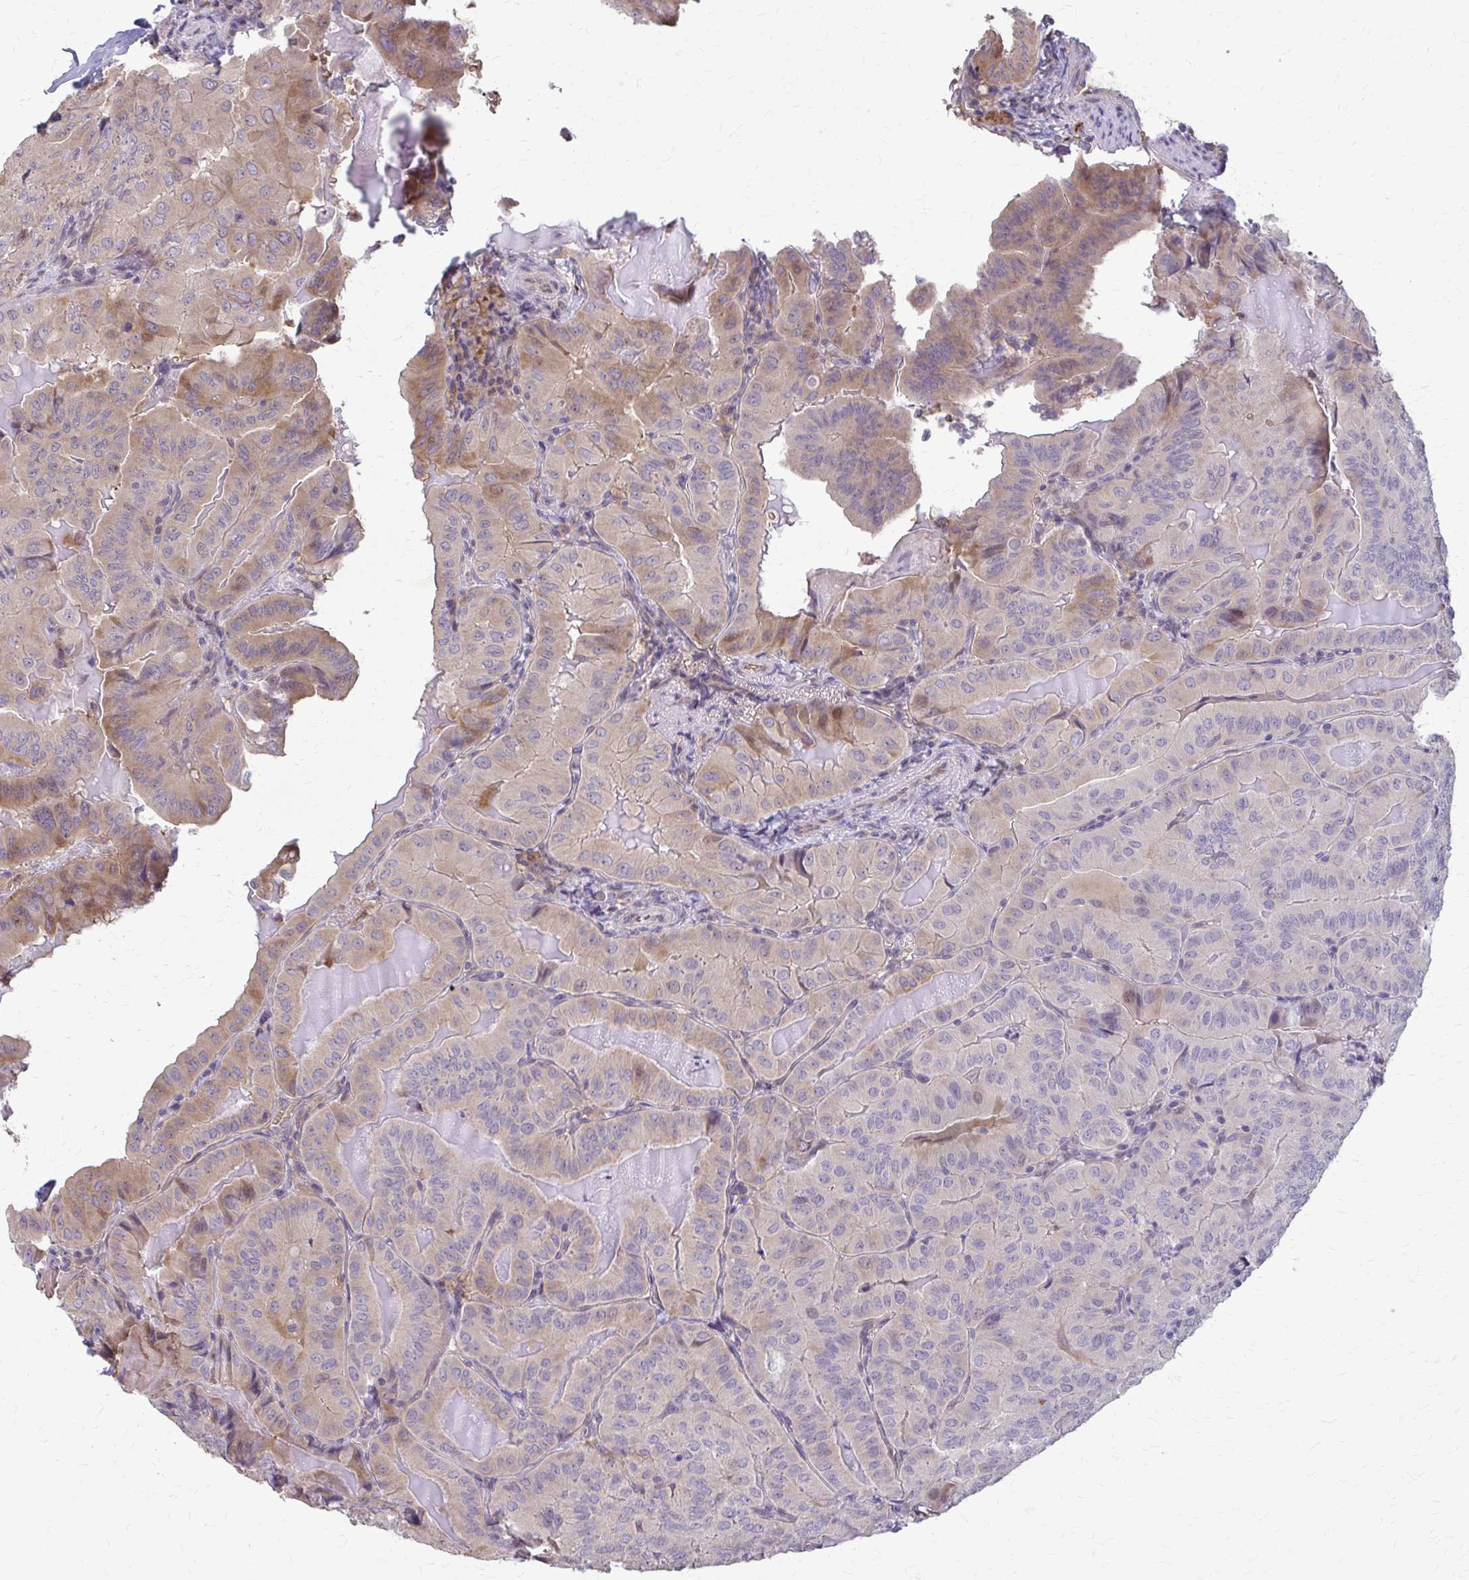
{"staining": {"intensity": "moderate", "quantity": "<25%", "location": "cytoplasmic/membranous"}, "tissue": "thyroid cancer", "cell_type": "Tumor cells", "image_type": "cancer", "snomed": [{"axis": "morphology", "description": "Papillary adenocarcinoma, NOS"}, {"axis": "topography", "description": "Thyroid gland"}], "caption": "A brown stain labels moderate cytoplasmic/membranous expression of a protein in thyroid papillary adenocarcinoma tumor cells.", "gene": "ZNF34", "patient": {"sex": "female", "age": 68}}